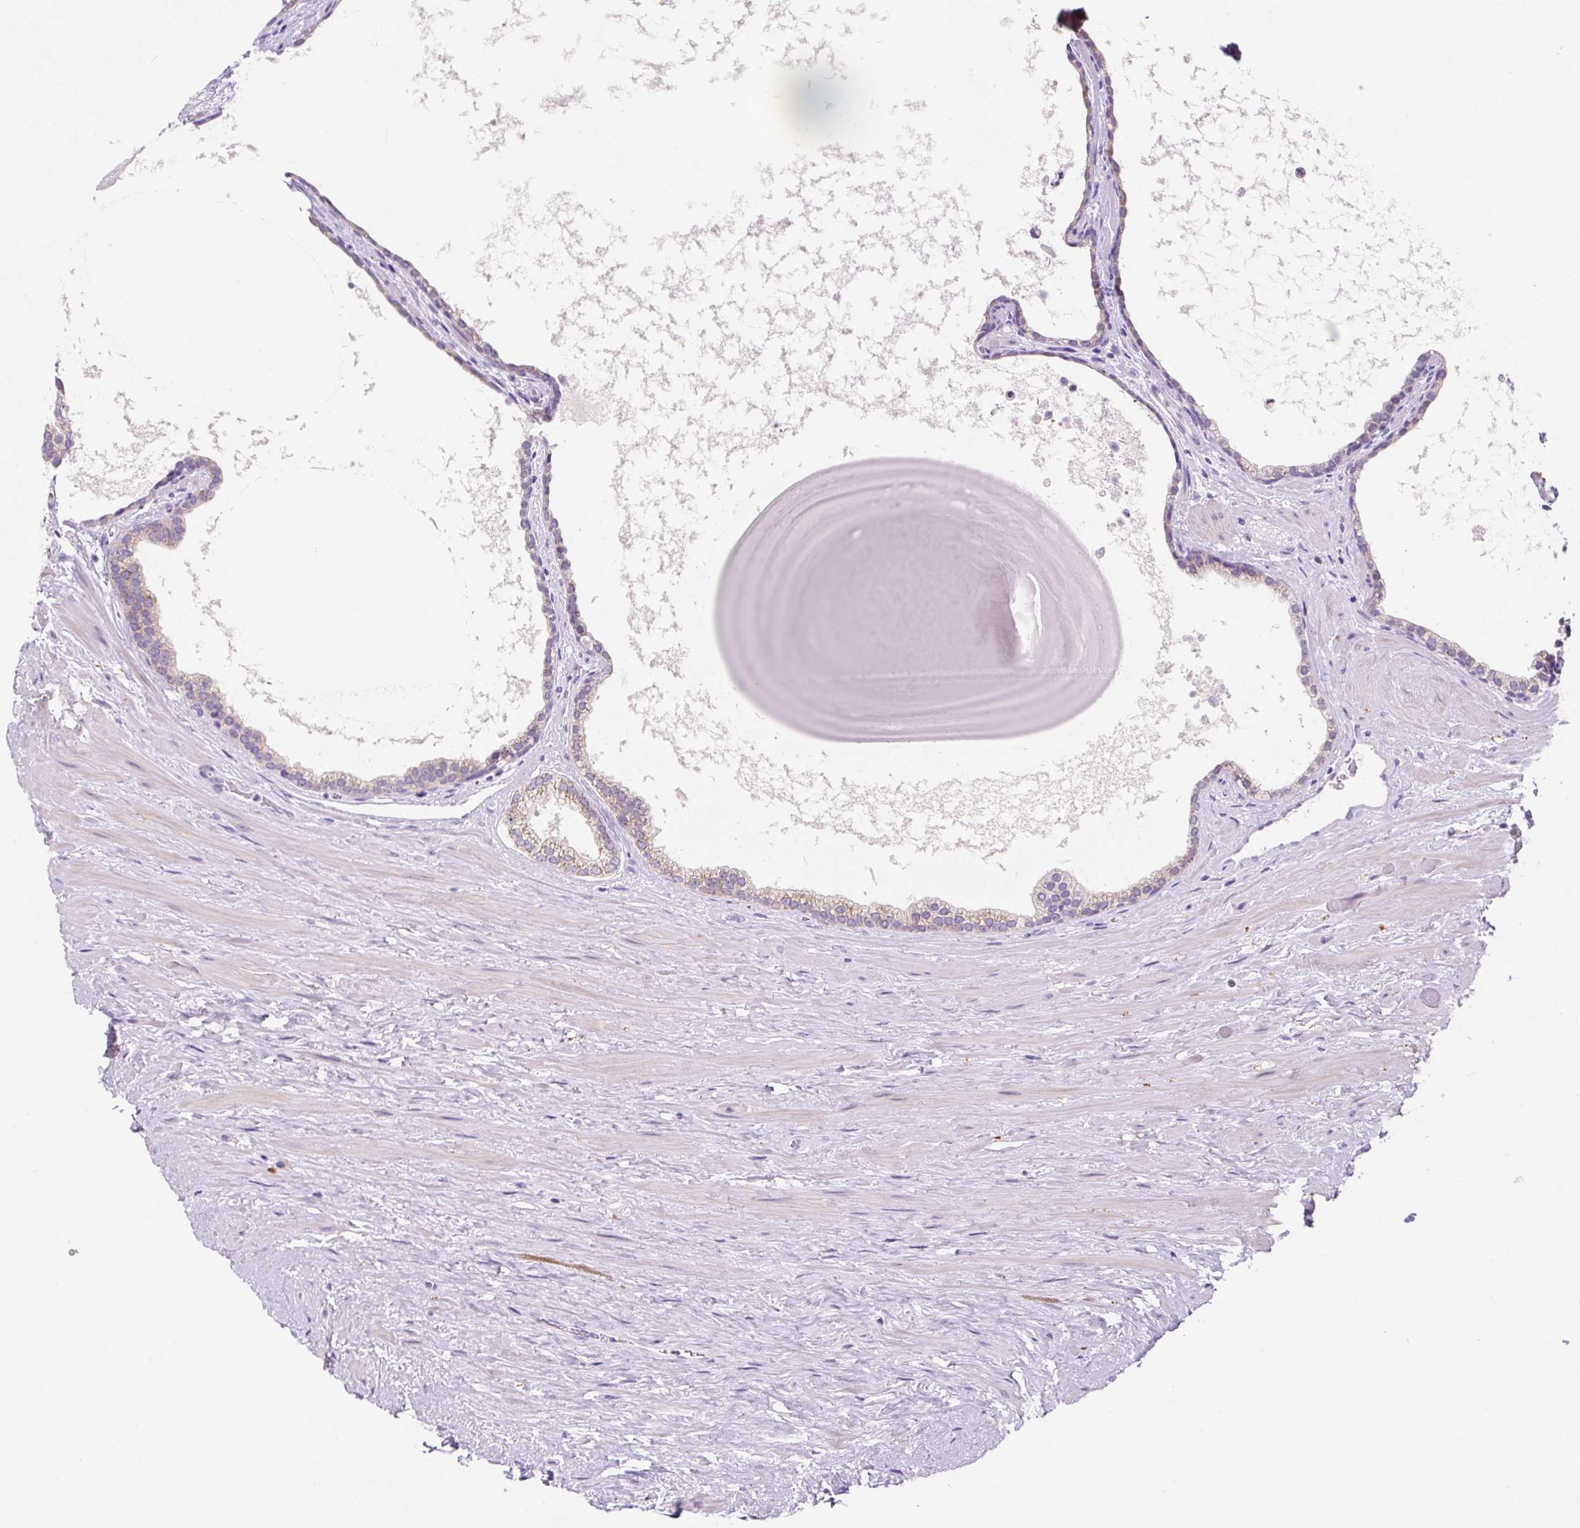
{"staining": {"intensity": "moderate", "quantity": "25%-75%", "location": "cytoplasmic/membranous"}, "tissue": "prostate", "cell_type": "Glandular cells", "image_type": "normal", "snomed": [{"axis": "morphology", "description": "Normal tissue, NOS"}, {"axis": "topography", "description": "Prostate"}], "caption": "A high-resolution micrograph shows immunohistochemistry (IHC) staining of normal prostate, which exhibits moderate cytoplasmic/membranous expression in about 25%-75% of glandular cells.", "gene": "NDST3", "patient": {"sex": "male", "age": 48}}